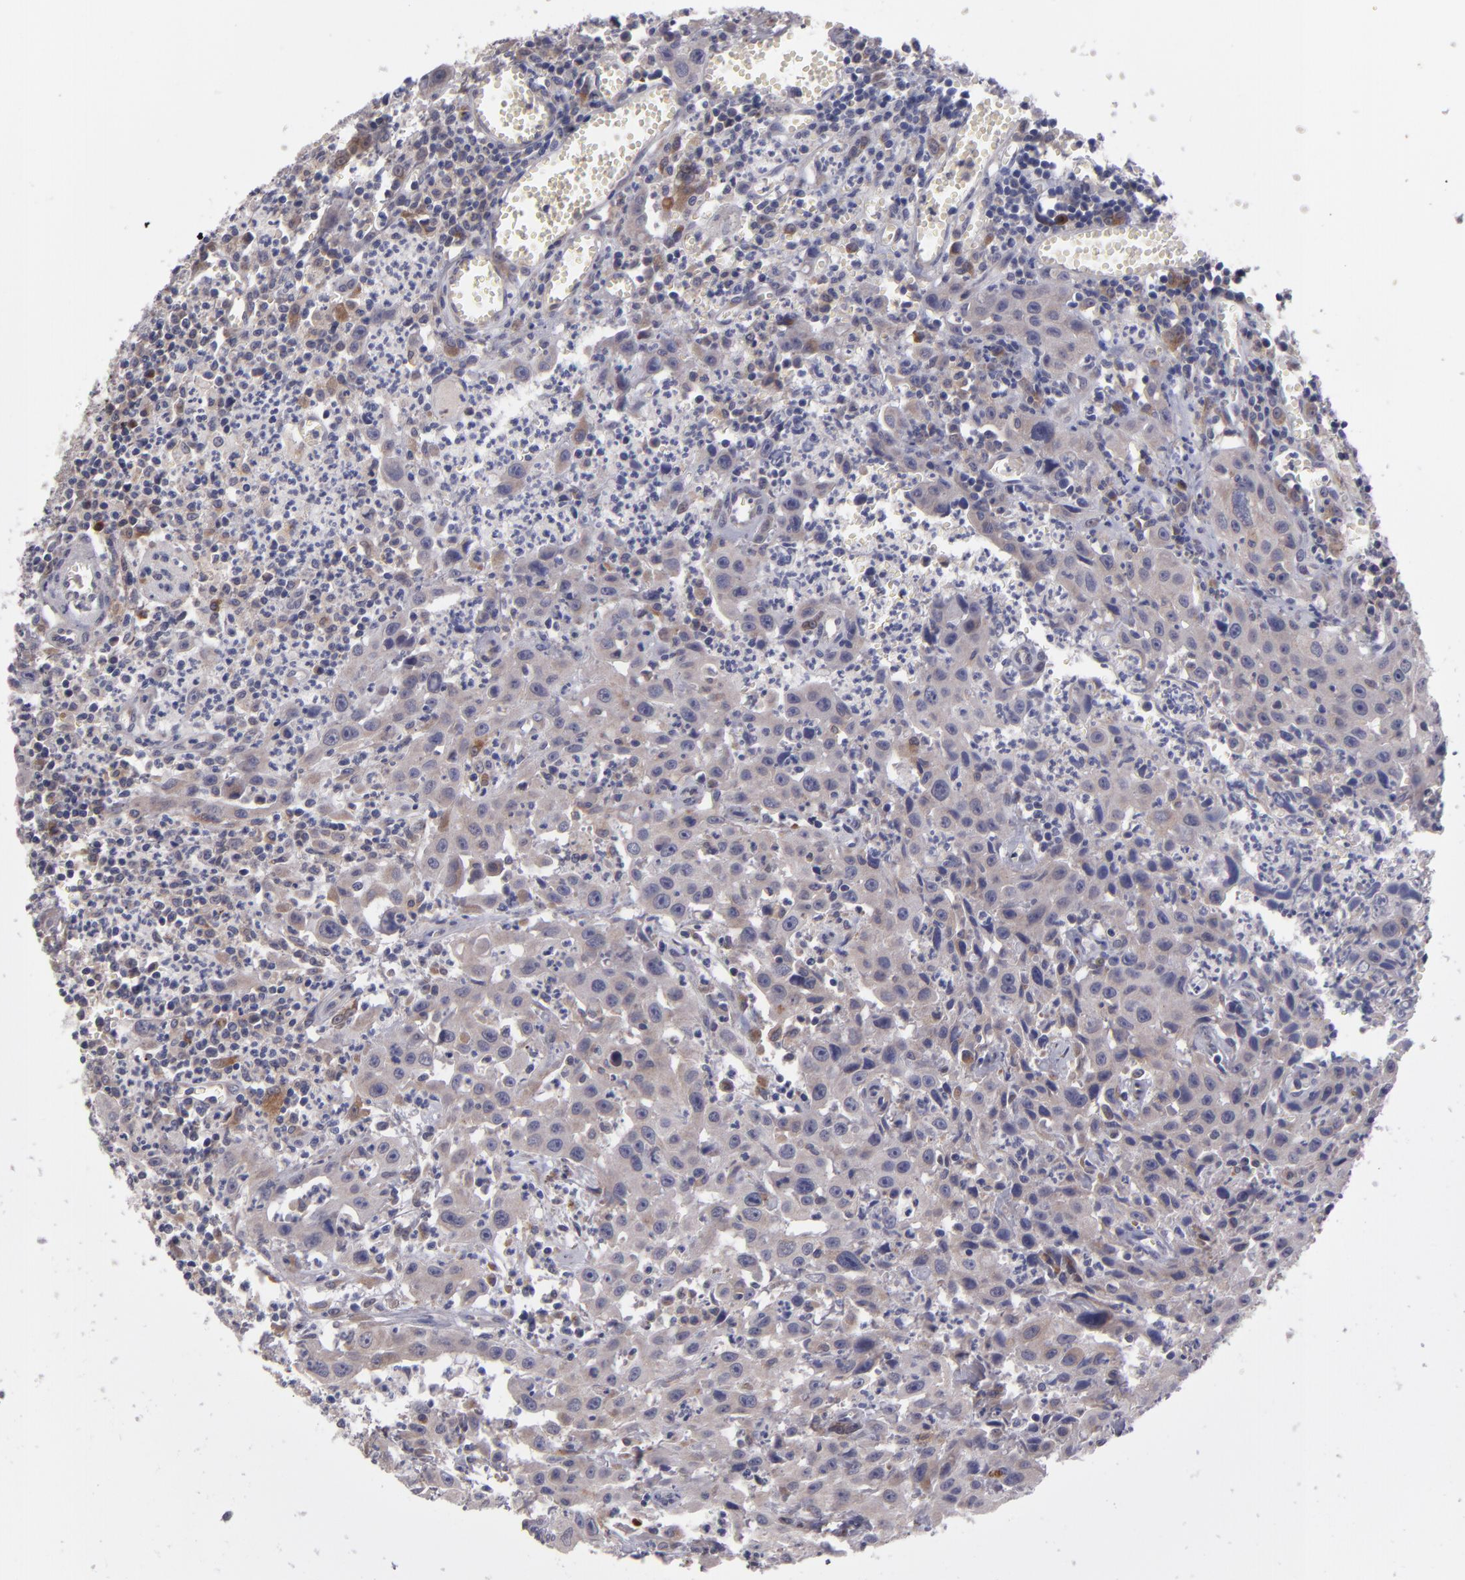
{"staining": {"intensity": "weak", "quantity": ">75%", "location": "cytoplasmic/membranous"}, "tissue": "urothelial cancer", "cell_type": "Tumor cells", "image_type": "cancer", "snomed": [{"axis": "morphology", "description": "Urothelial carcinoma, High grade"}, {"axis": "topography", "description": "Urinary bladder"}], "caption": "The immunohistochemical stain labels weak cytoplasmic/membranous positivity in tumor cells of high-grade urothelial carcinoma tissue.", "gene": "IL12A", "patient": {"sex": "male", "age": 66}}